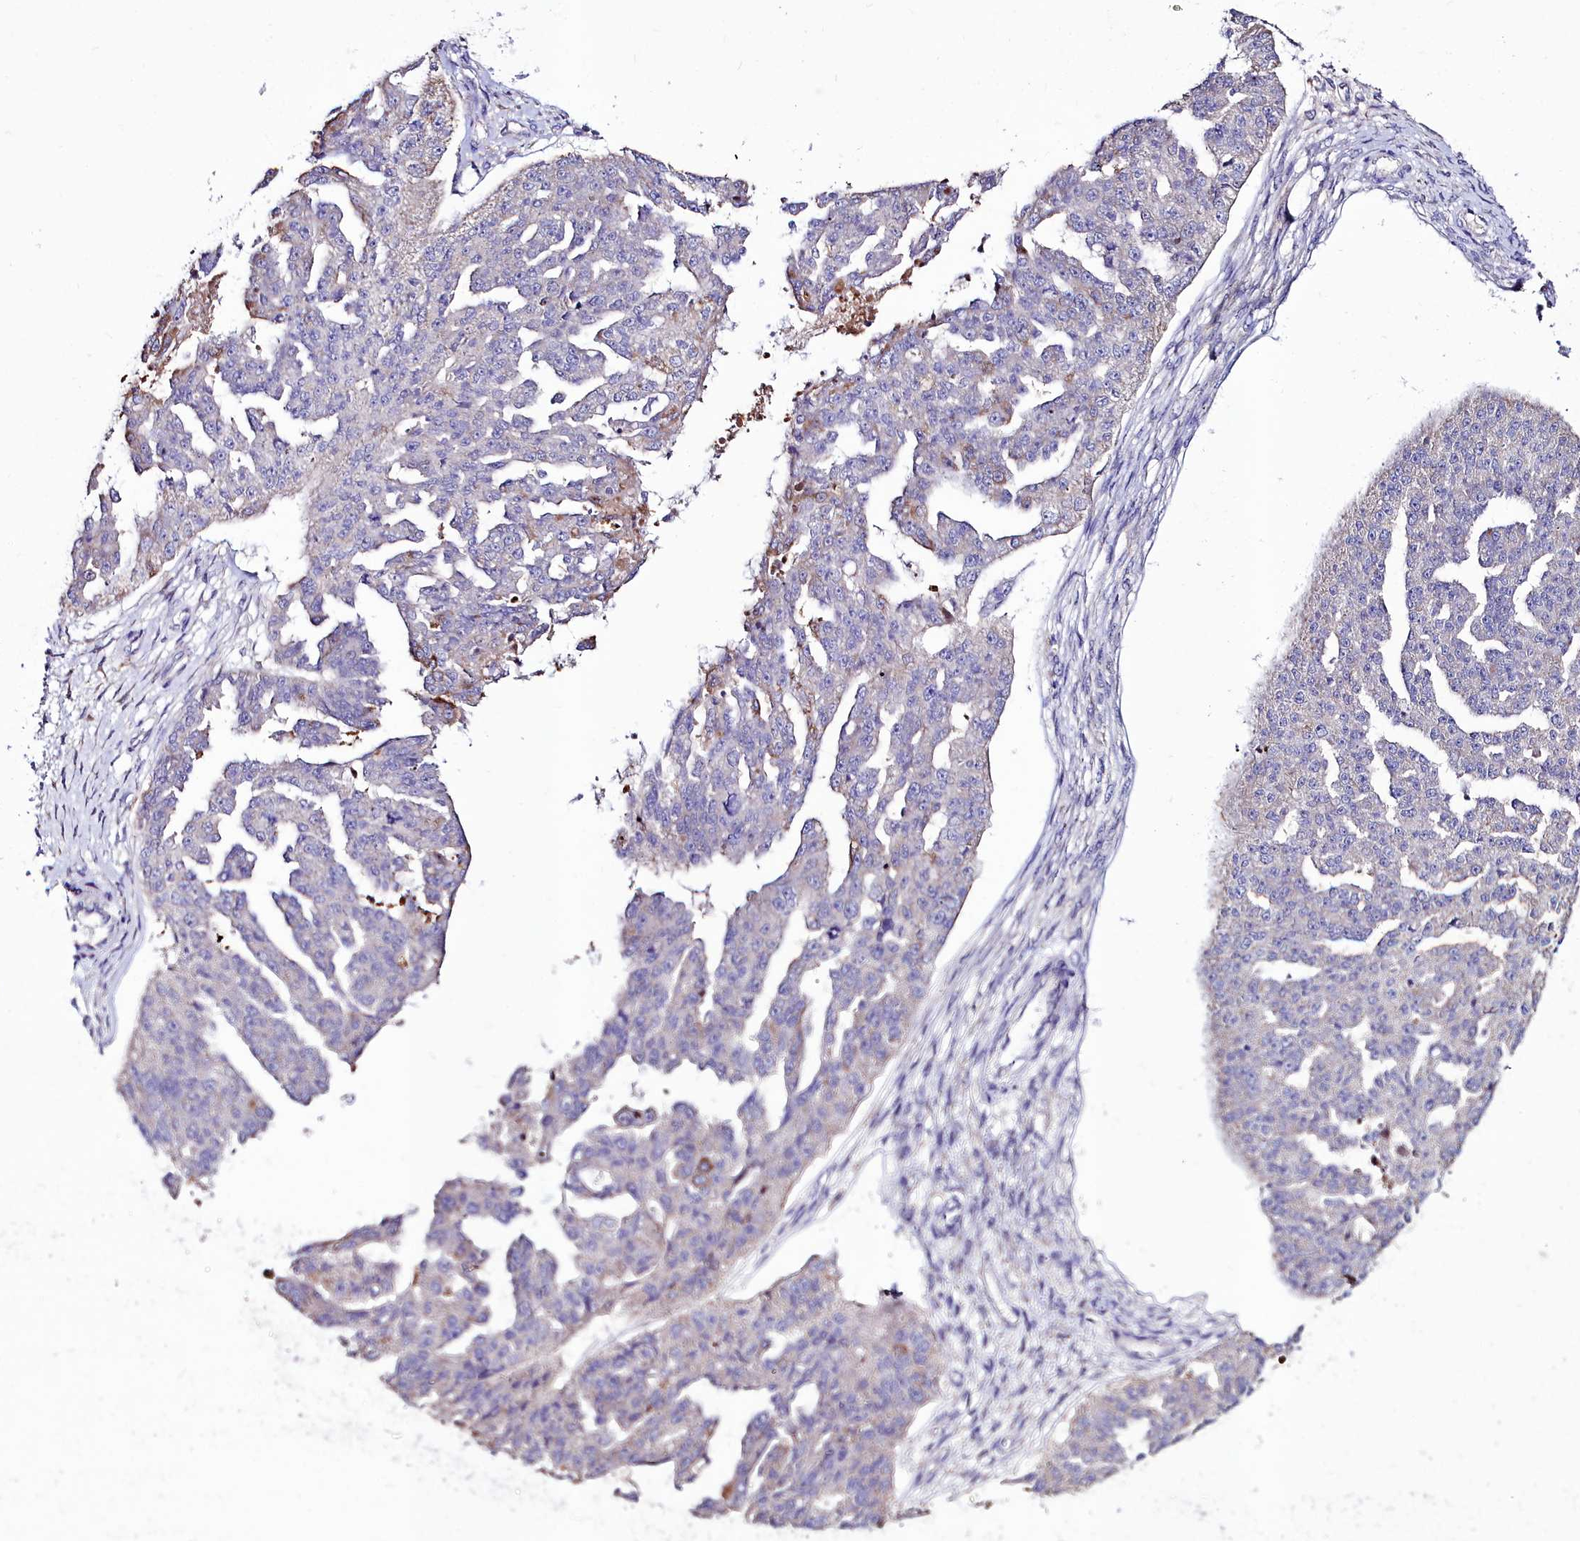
{"staining": {"intensity": "negative", "quantity": "none", "location": "none"}, "tissue": "ovarian cancer", "cell_type": "Tumor cells", "image_type": "cancer", "snomed": [{"axis": "morphology", "description": "Cystadenocarcinoma, serous, NOS"}, {"axis": "topography", "description": "Ovary"}], "caption": "Ovarian cancer (serous cystadenocarcinoma) was stained to show a protein in brown. There is no significant staining in tumor cells.", "gene": "AMBRA1", "patient": {"sex": "female", "age": 58}}